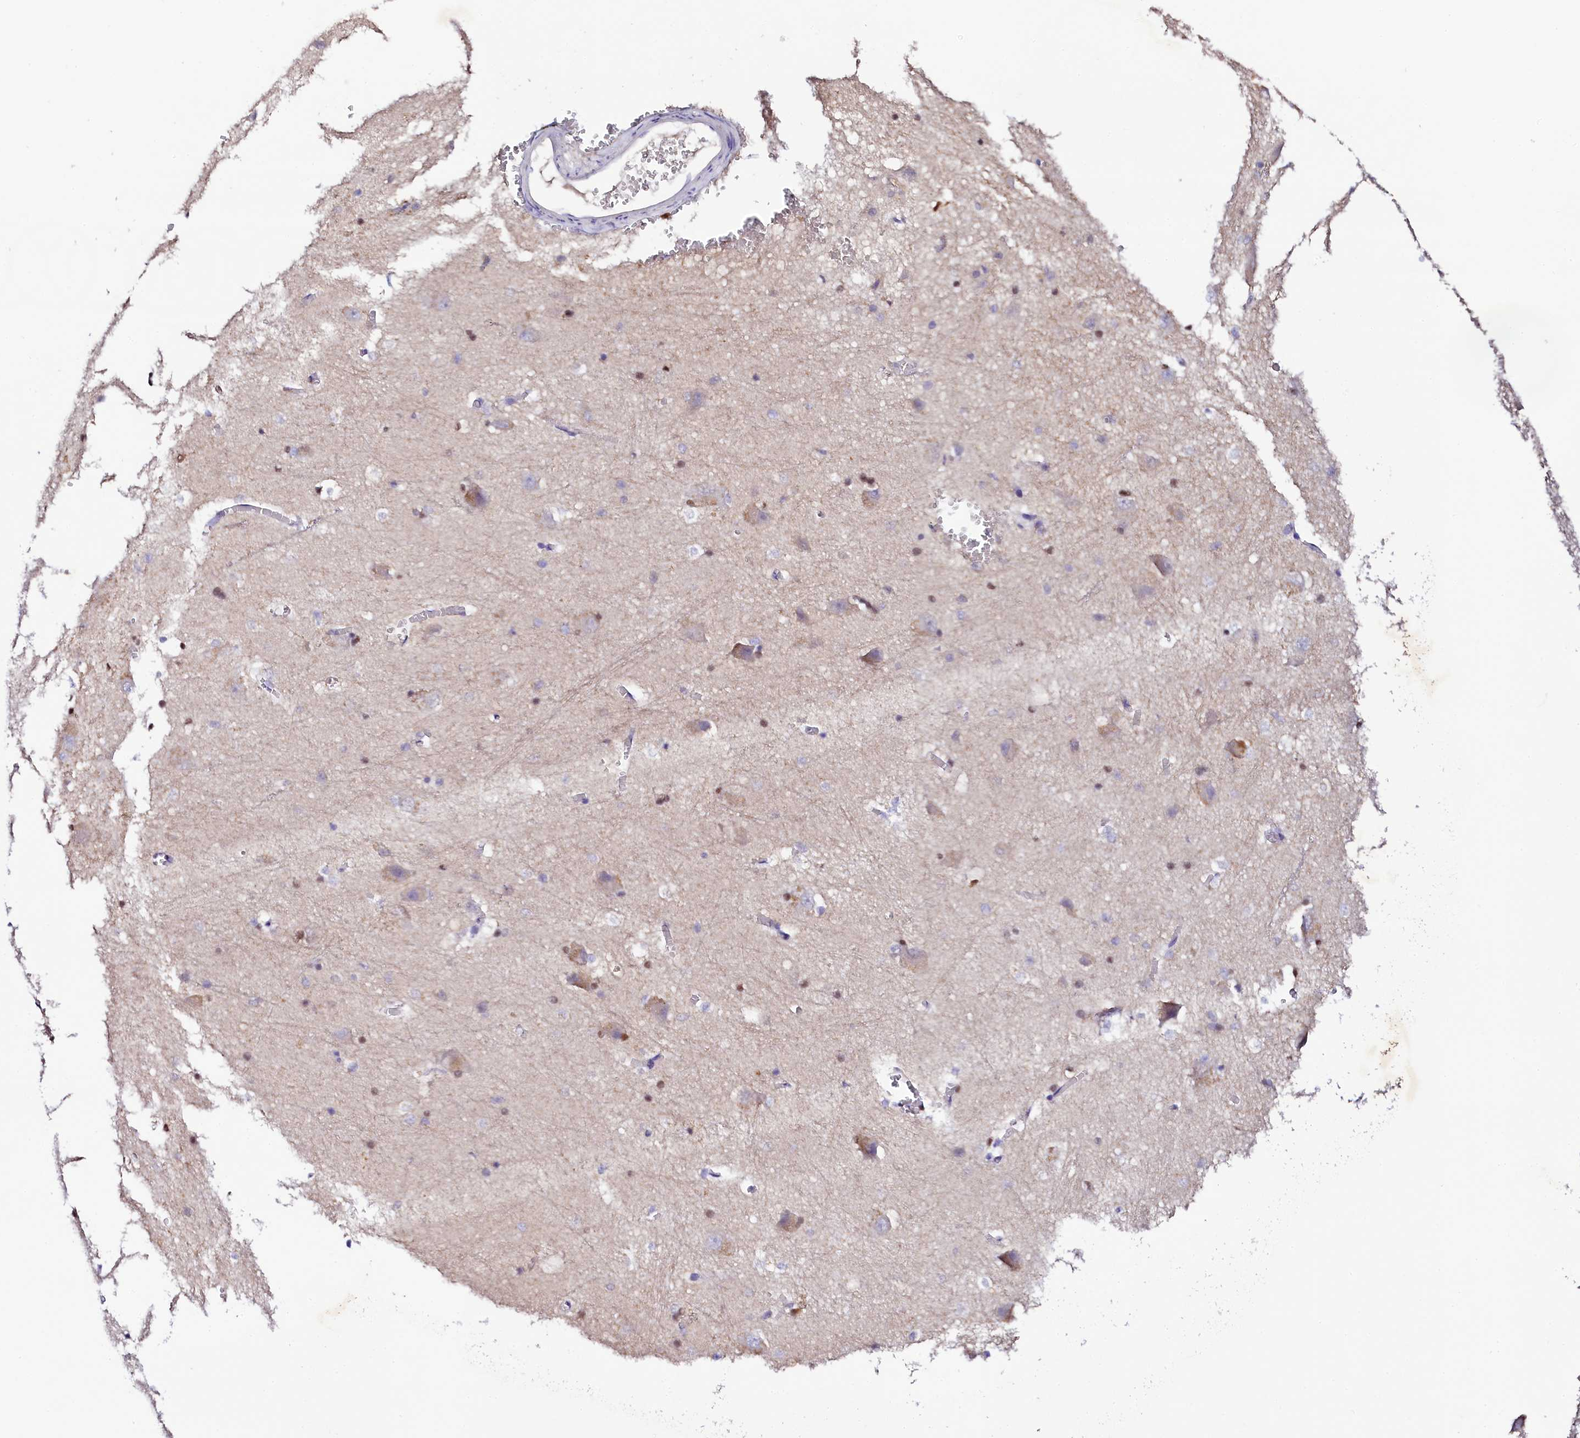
{"staining": {"intensity": "moderate", "quantity": "<25%", "location": "nuclear"}, "tissue": "caudate", "cell_type": "Glial cells", "image_type": "normal", "snomed": [{"axis": "morphology", "description": "Normal tissue, NOS"}, {"axis": "topography", "description": "Lateral ventricle wall"}], "caption": "Immunohistochemistry (IHC) staining of benign caudate, which displays low levels of moderate nuclear positivity in approximately <25% of glial cells indicating moderate nuclear protein positivity. The staining was performed using DAB (brown) for protein detection and nuclei were counterstained in hematoxylin (blue).", "gene": "NAA16", "patient": {"sex": "male", "age": 37}}